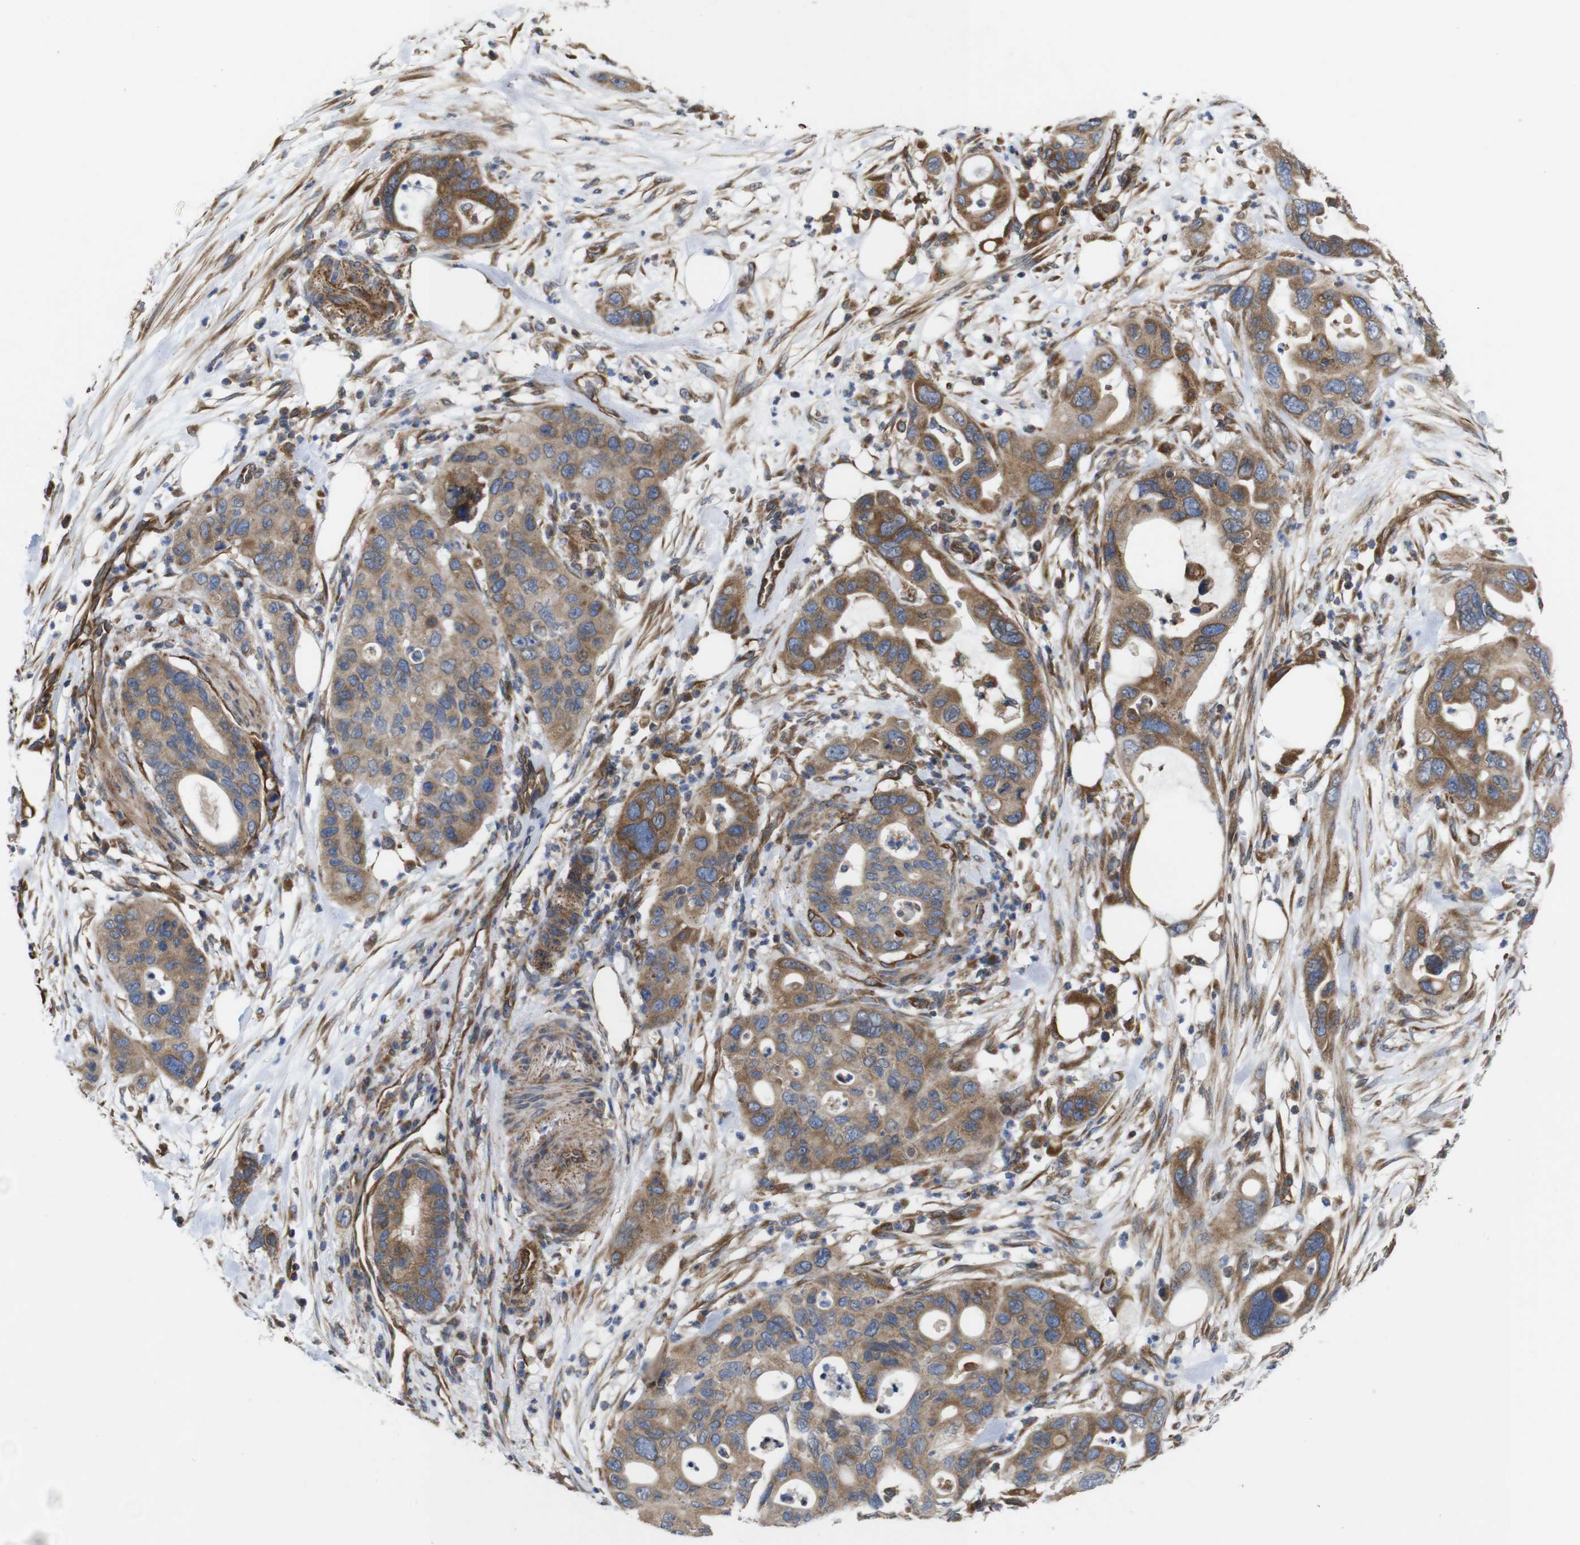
{"staining": {"intensity": "moderate", "quantity": ">75%", "location": "cytoplasmic/membranous"}, "tissue": "pancreatic cancer", "cell_type": "Tumor cells", "image_type": "cancer", "snomed": [{"axis": "morphology", "description": "Adenocarcinoma, NOS"}, {"axis": "topography", "description": "Pancreas"}], "caption": "An immunohistochemistry (IHC) micrograph of neoplastic tissue is shown. Protein staining in brown shows moderate cytoplasmic/membranous positivity in pancreatic cancer within tumor cells. (DAB = brown stain, brightfield microscopy at high magnification).", "gene": "POMK", "patient": {"sex": "female", "age": 71}}